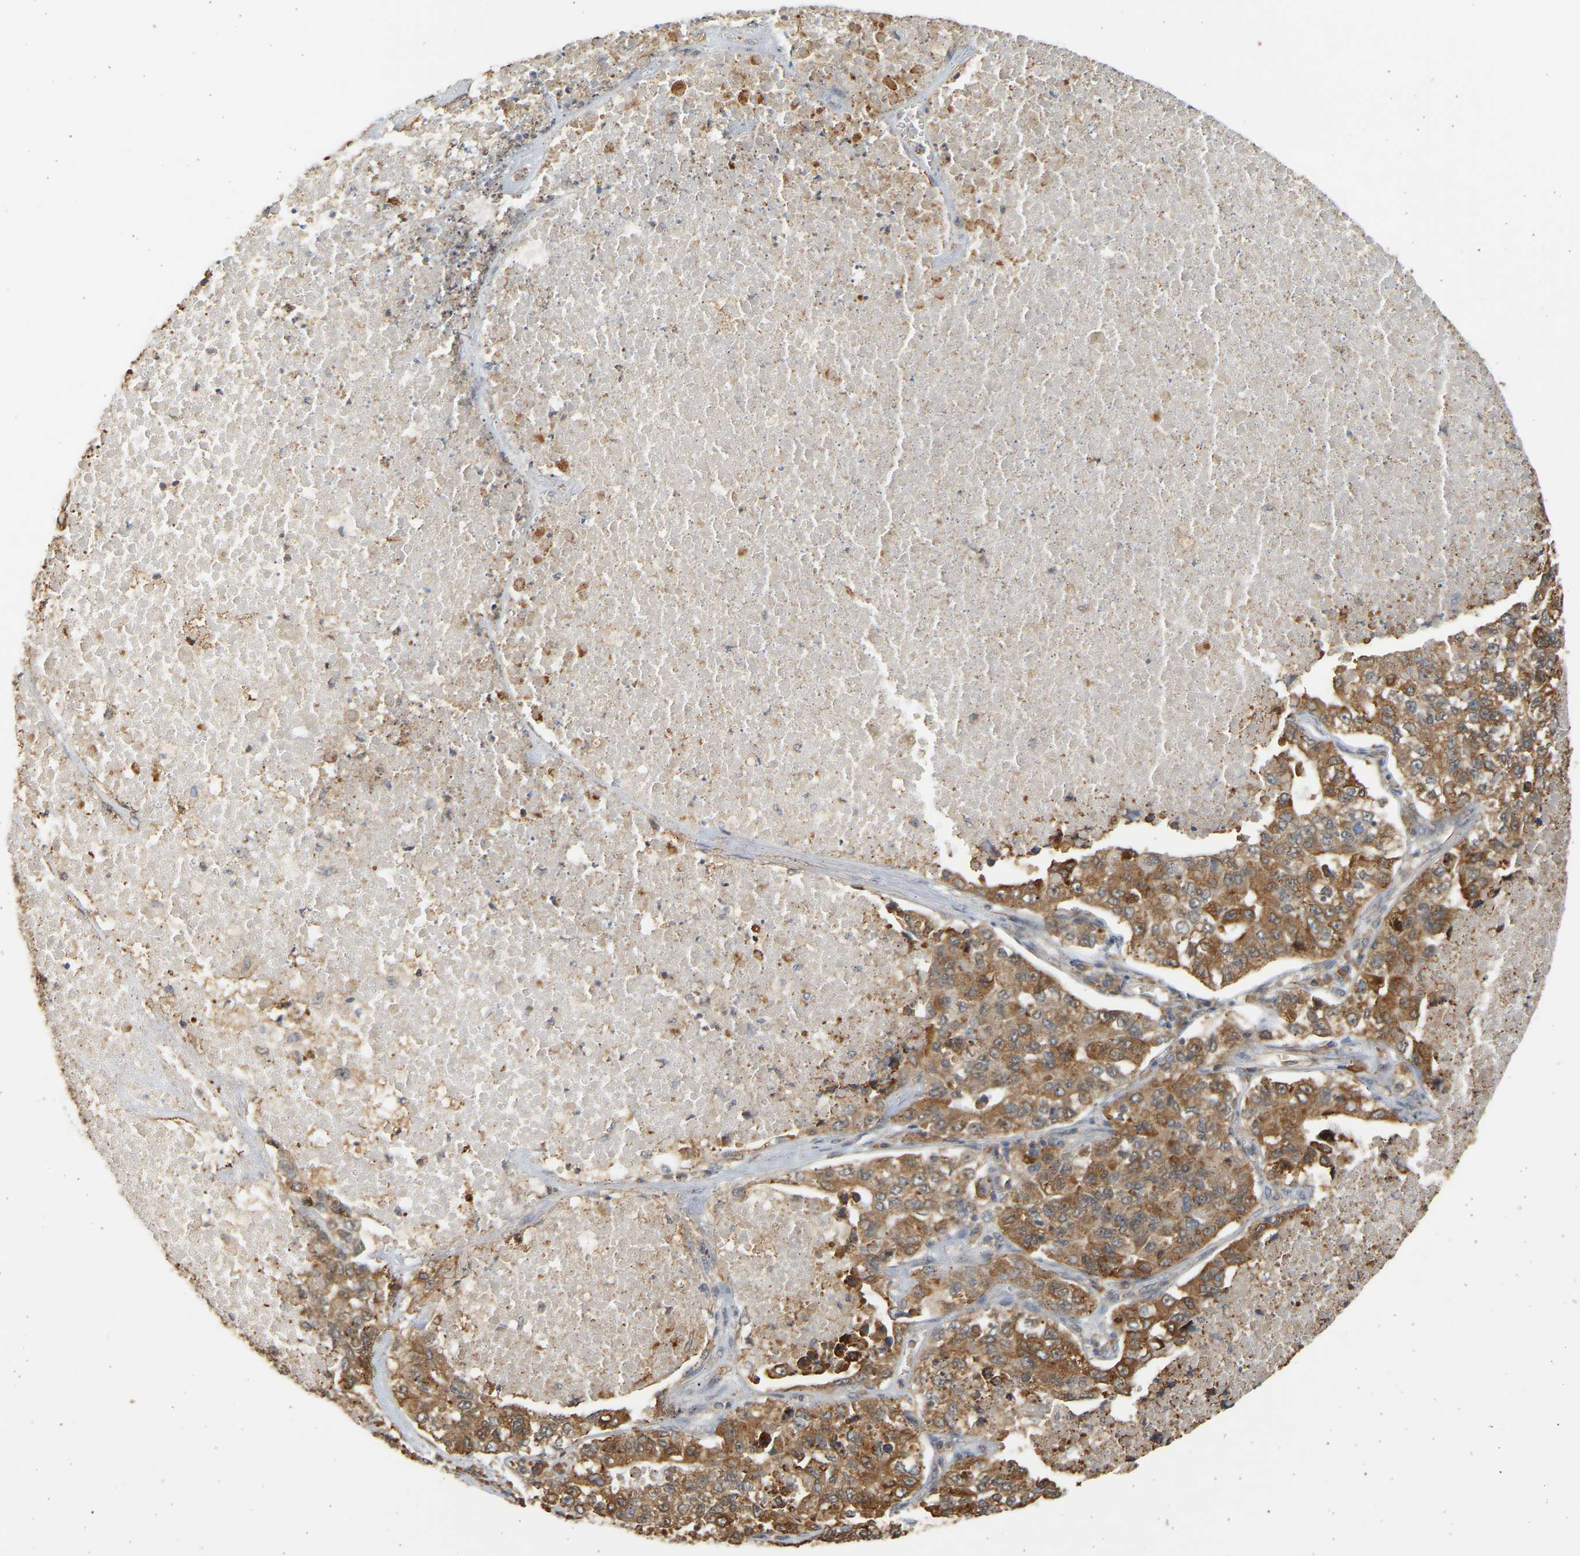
{"staining": {"intensity": "moderate", "quantity": ">75%", "location": "cytoplasmic/membranous"}, "tissue": "lung cancer", "cell_type": "Tumor cells", "image_type": "cancer", "snomed": [{"axis": "morphology", "description": "Adenocarcinoma, NOS"}, {"axis": "topography", "description": "Lung"}], "caption": "IHC micrograph of neoplastic tissue: lung cancer (adenocarcinoma) stained using immunohistochemistry (IHC) shows medium levels of moderate protein expression localized specifically in the cytoplasmic/membranous of tumor cells, appearing as a cytoplasmic/membranous brown color.", "gene": "B4GALT6", "patient": {"sex": "male", "age": 49}}